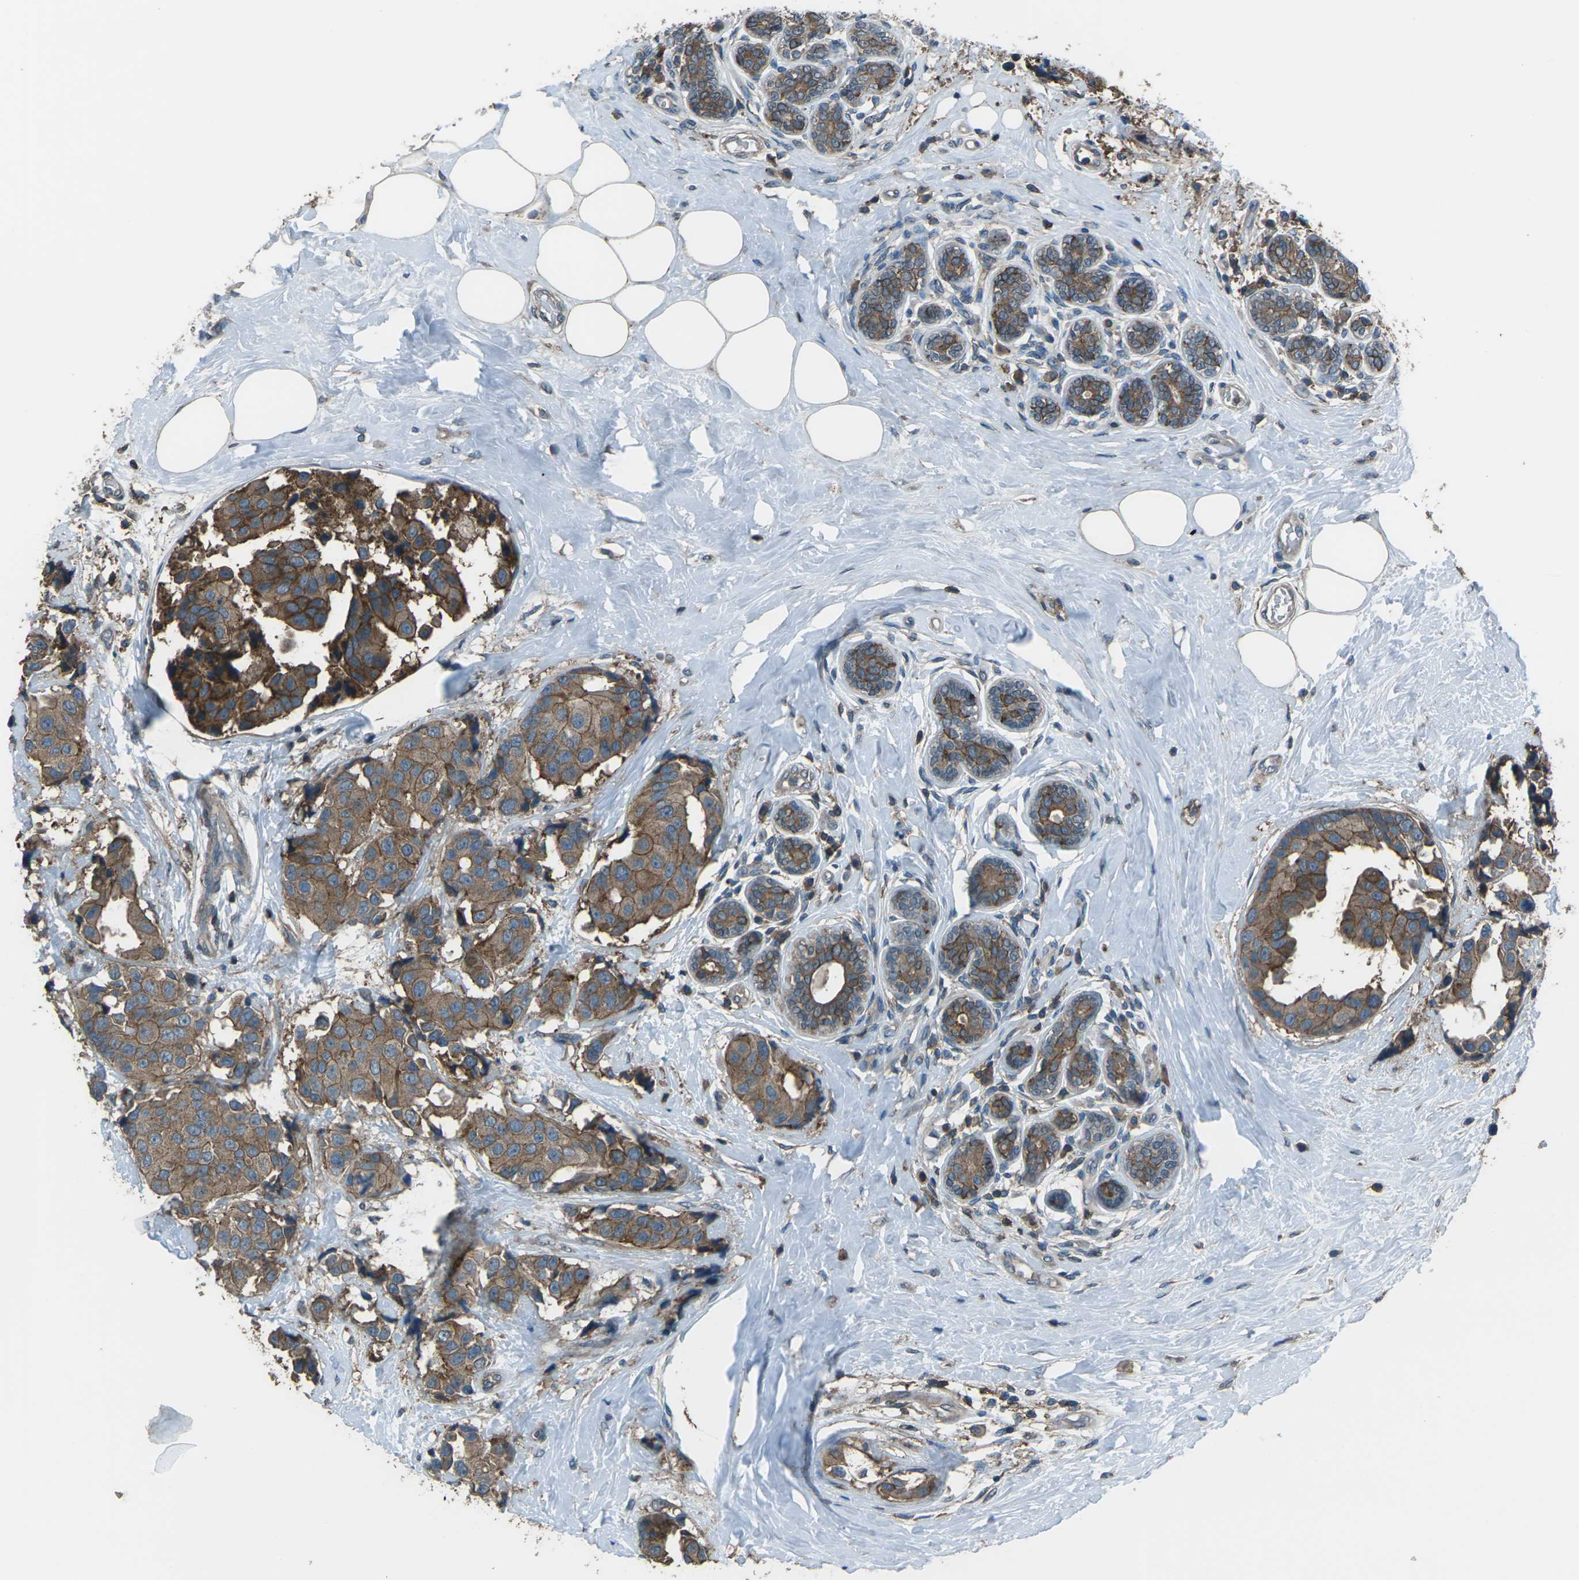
{"staining": {"intensity": "moderate", "quantity": ">75%", "location": "cytoplasmic/membranous"}, "tissue": "breast cancer", "cell_type": "Tumor cells", "image_type": "cancer", "snomed": [{"axis": "morphology", "description": "Normal tissue, NOS"}, {"axis": "morphology", "description": "Duct carcinoma"}, {"axis": "topography", "description": "Breast"}], "caption": "Breast intraductal carcinoma stained with DAB (3,3'-diaminobenzidine) immunohistochemistry reveals medium levels of moderate cytoplasmic/membranous expression in approximately >75% of tumor cells.", "gene": "CMTM4", "patient": {"sex": "female", "age": 39}}